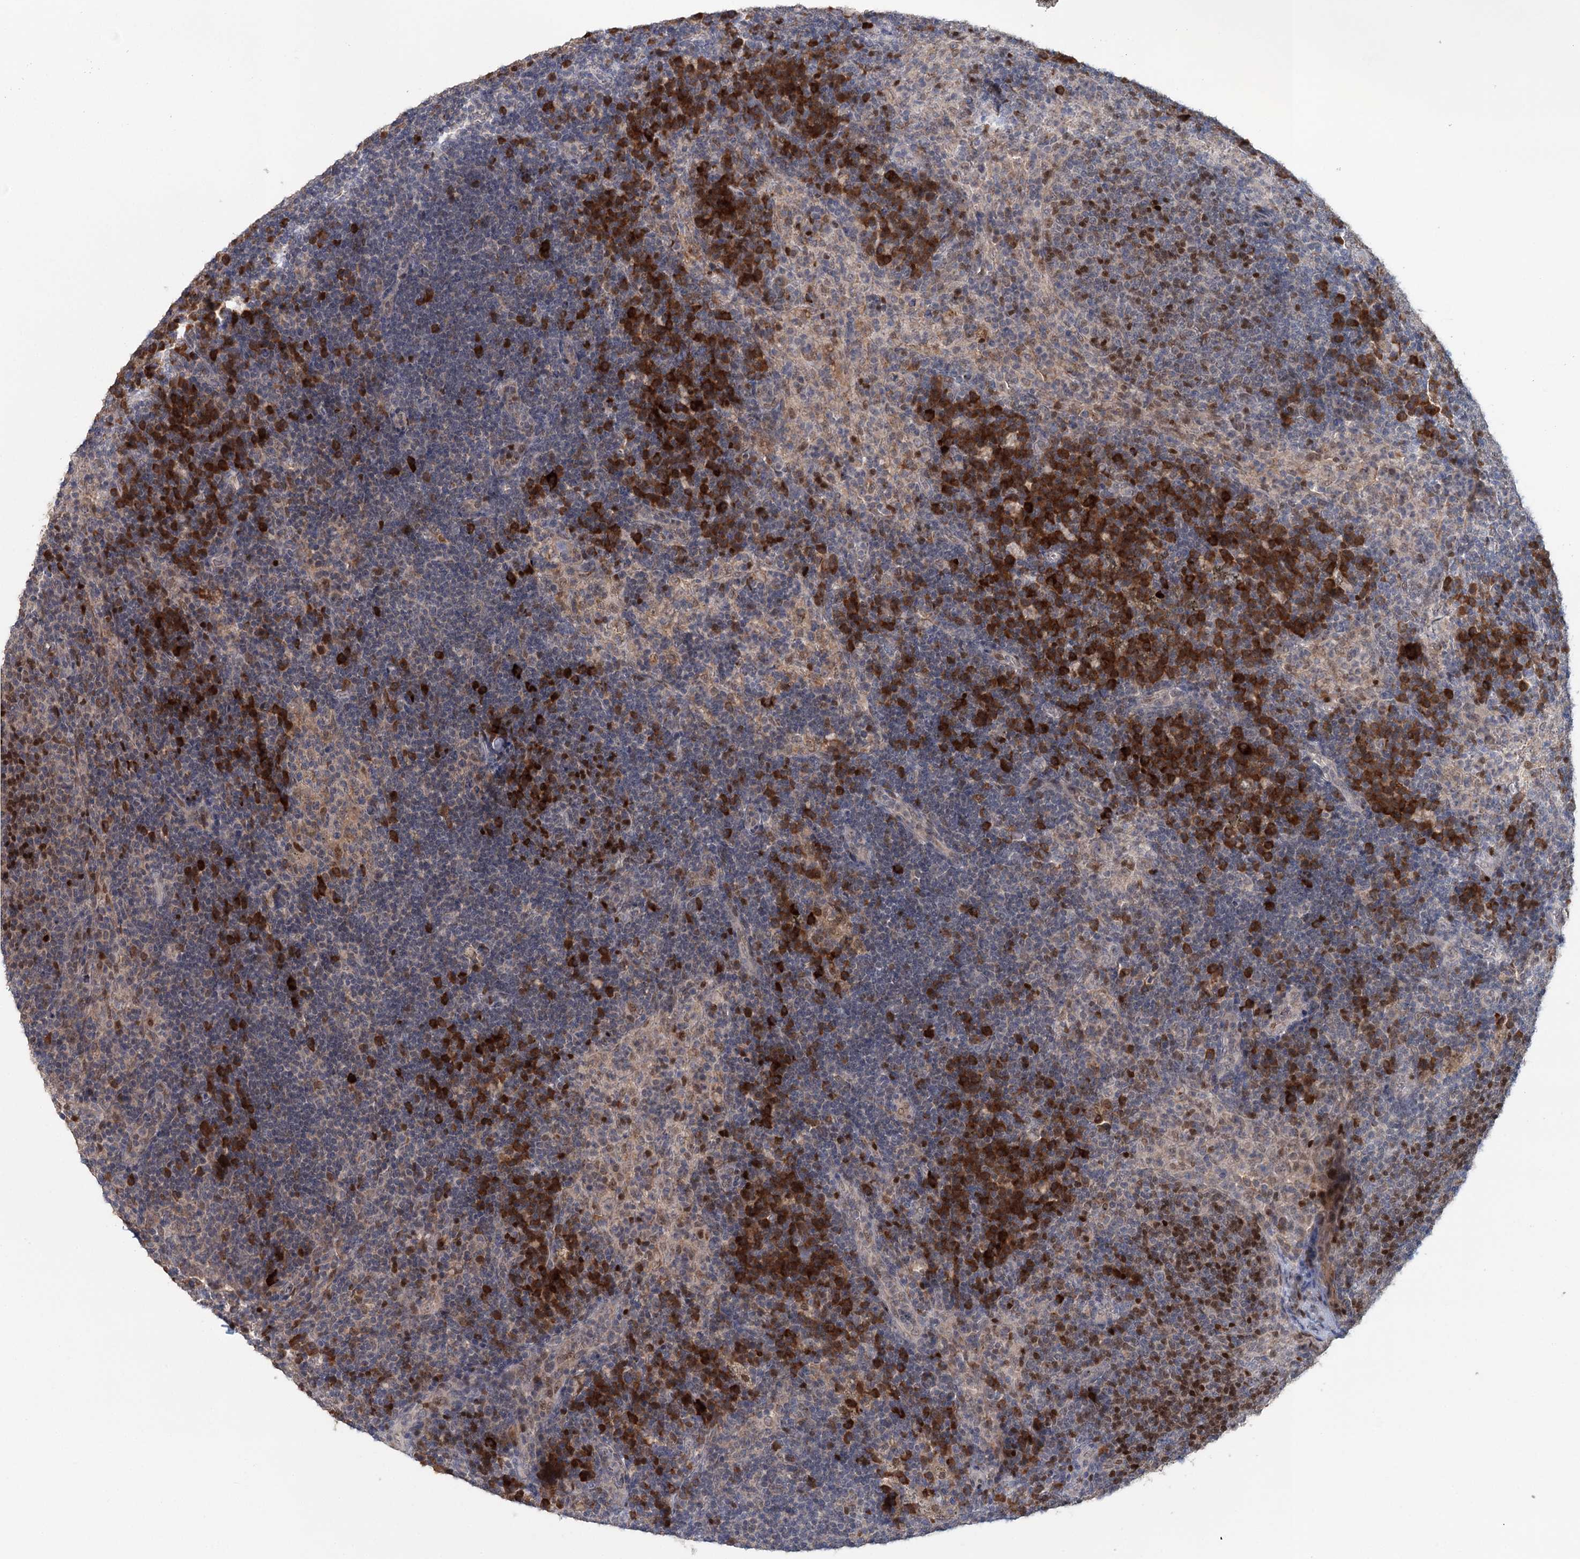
{"staining": {"intensity": "negative", "quantity": "none", "location": "none"}, "tissue": "lymph node", "cell_type": "Germinal center cells", "image_type": "normal", "snomed": [{"axis": "morphology", "description": "Normal tissue, NOS"}, {"axis": "topography", "description": "Lymph node"}], "caption": "An IHC photomicrograph of normal lymph node is shown. There is no staining in germinal center cells of lymph node. Brightfield microscopy of immunohistochemistry stained with DAB (3,3'-diaminobenzidine) (brown) and hematoxylin (blue), captured at high magnification.", "gene": "ADK", "patient": {"sex": "female", "age": 70}}